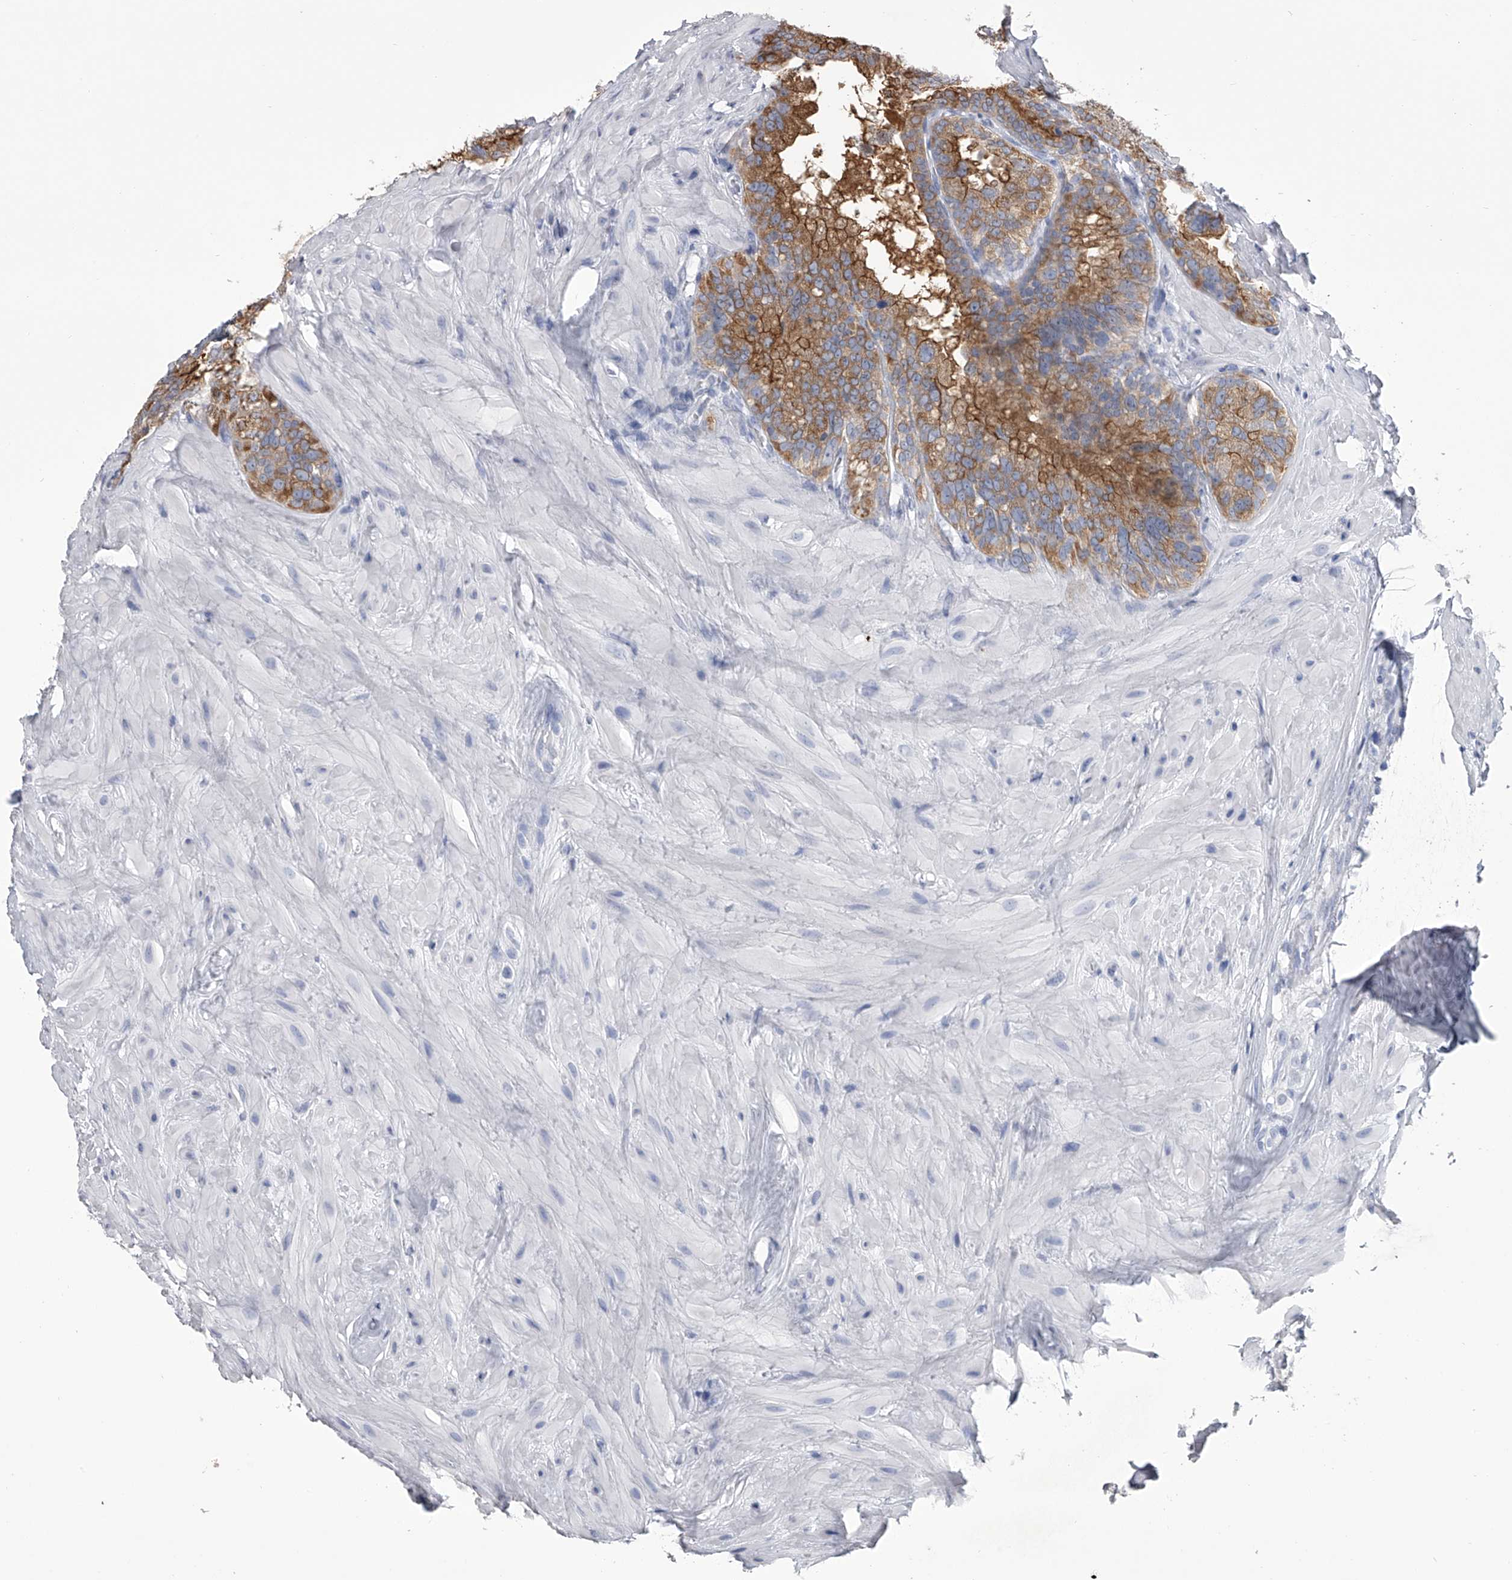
{"staining": {"intensity": "moderate", "quantity": "25%-75%", "location": "cytoplasmic/membranous"}, "tissue": "seminal vesicle", "cell_type": "Glandular cells", "image_type": "normal", "snomed": [{"axis": "morphology", "description": "Normal tissue, NOS"}, {"axis": "topography", "description": "Seminal veicle"}], "caption": "Moderate cytoplasmic/membranous protein staining is present in about 25%-75% of glandular cells in seminal vesicle. The staining is performed using DAB (3,3'-diaminobenzidine) brown chromogen to label protein expression. The nuclei are counter-stained blue using hematoxylin.", "gene": "TASP1", "patient": {"sex": "male", "age": 80}}